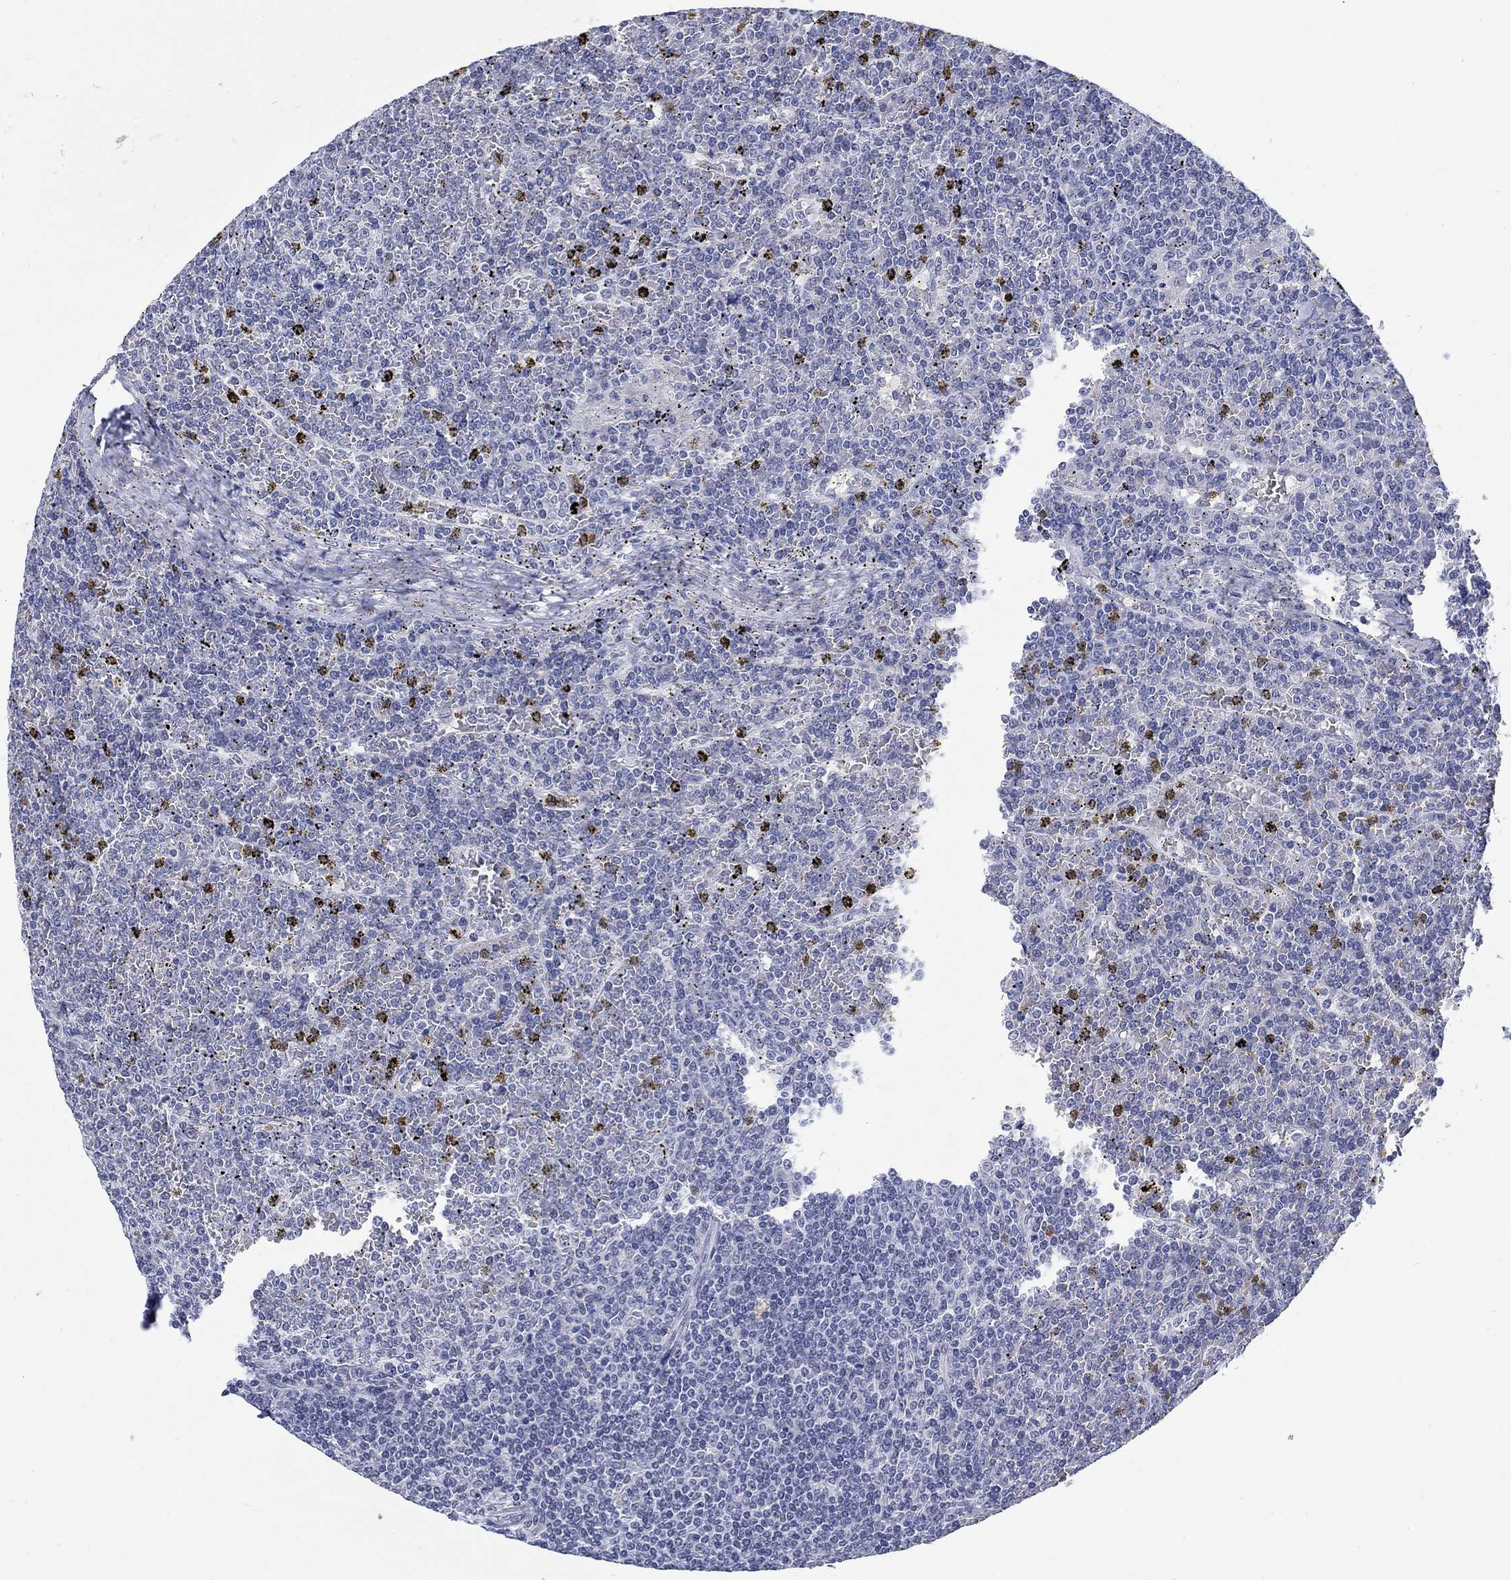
{"staining": {"intensity": "negative", "quantity": "none", "location": "none"}, "tissue": "lymphoma", "cell_type": "Tumor cells", "image_type": "cancer", "snomed": [{"axis": "morphology", "description": "Malignant lymphoma, non-Hodgkin's type, Low grade"}, {"axis": "topography", "description": "Spleen"}], "caption": "An image of human lymphoma is negative for staining in tumor cells. Nuclei are stained in blue.", "gene": "ANKS1B", "patient": {"sex": "female", "age": 19}}